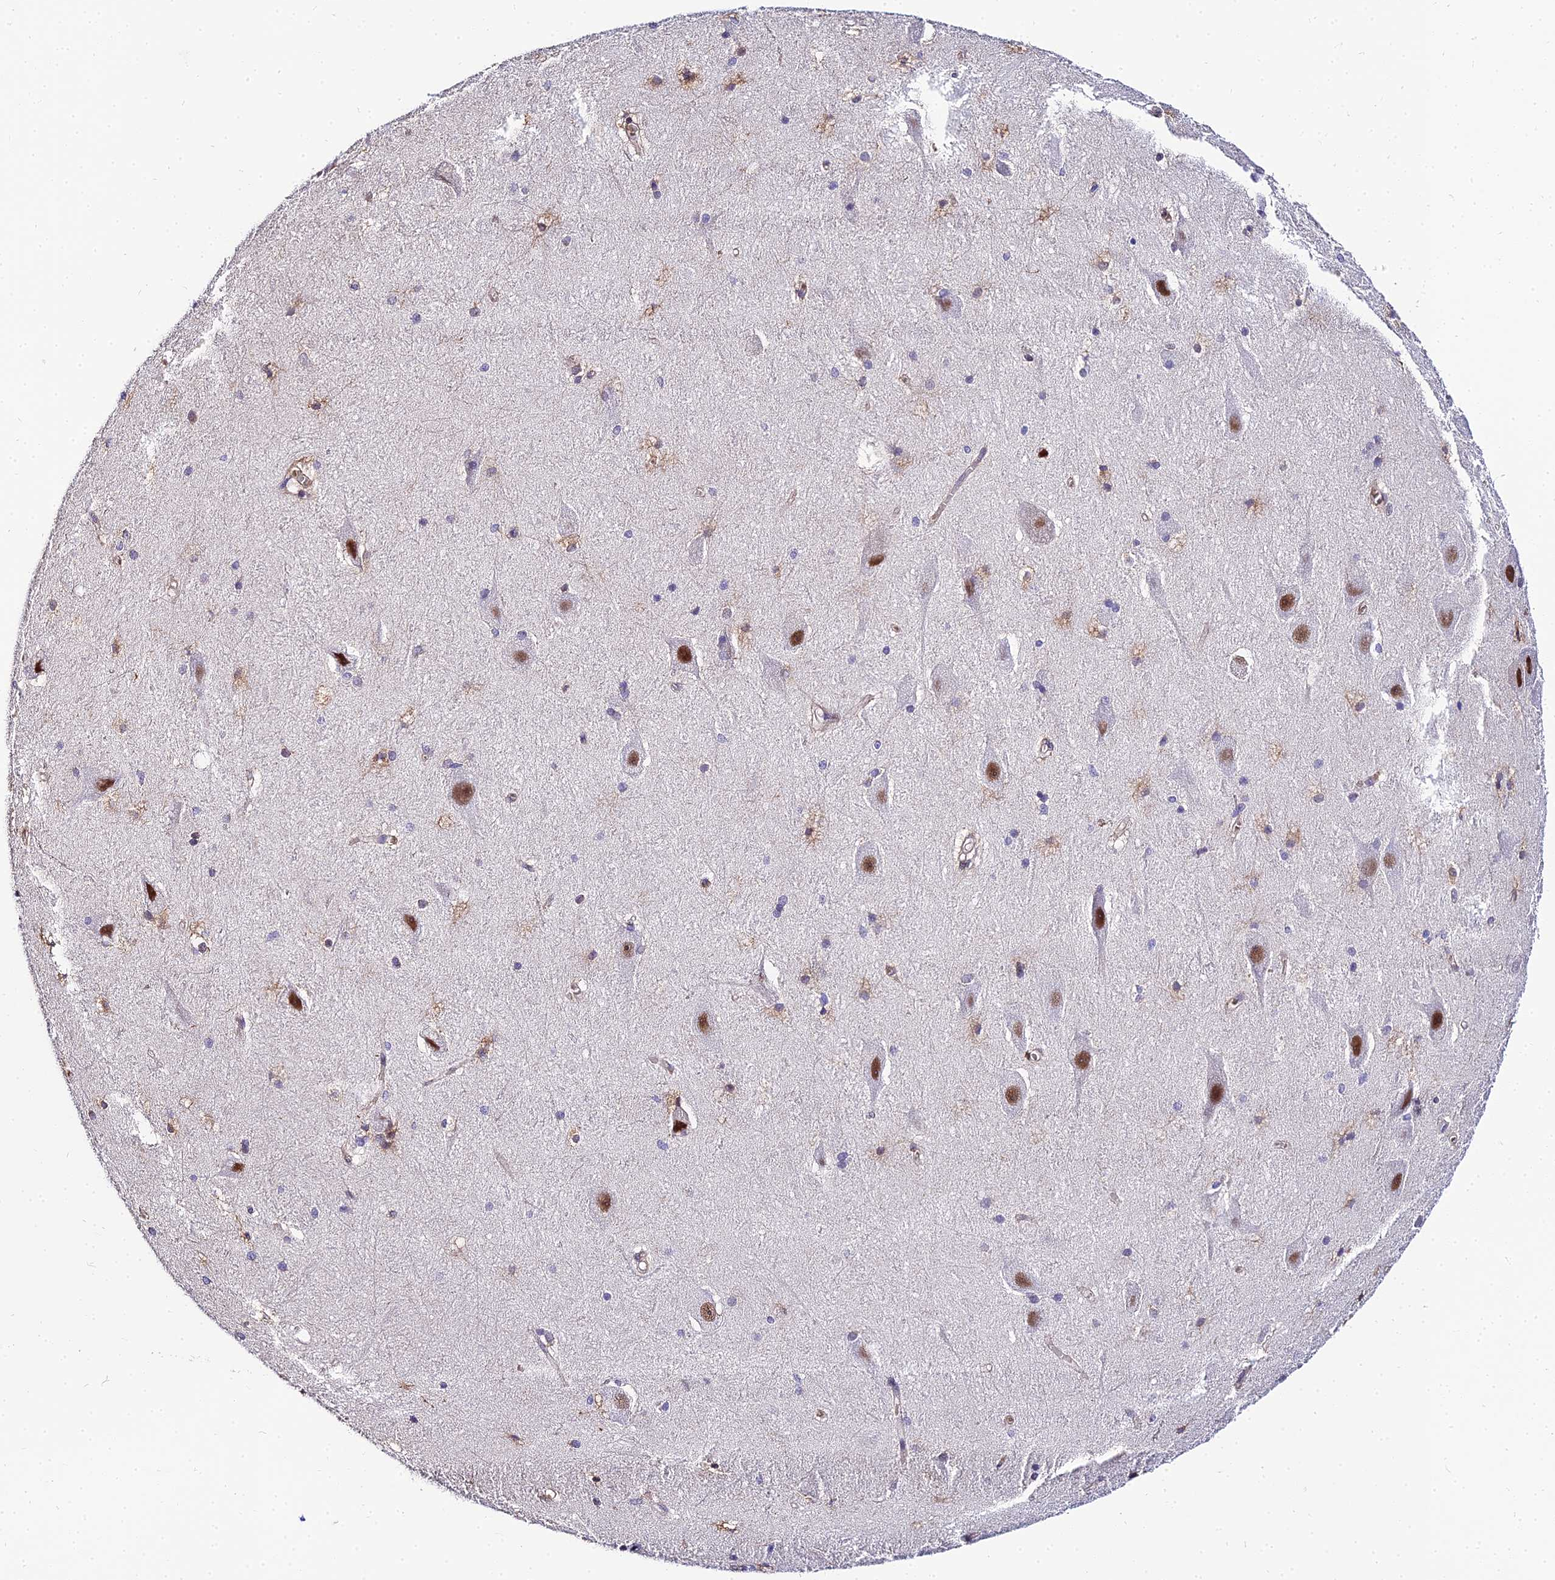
{"staining": {"intensity": "negative", "quantity": "none", "location": "none"}, "tissue": "hippocampus", "cell_type": "Glial cells", "image_type": "normal", "snomed": [{"axis": "morphology", "description": "Normal tissue, NOS"}, {"axis": "topography", "description": "Hippocampus"}], "caption": "DAB (3,3'-diaminobenzidine) immunohistochemical staining of normal human hippocampus exhibits no significant positivity in glial cells. (DAB immunohistochemistry, high magnification).", "gene": "BCL9", "patient": {"sex": "female", "age": 19}}